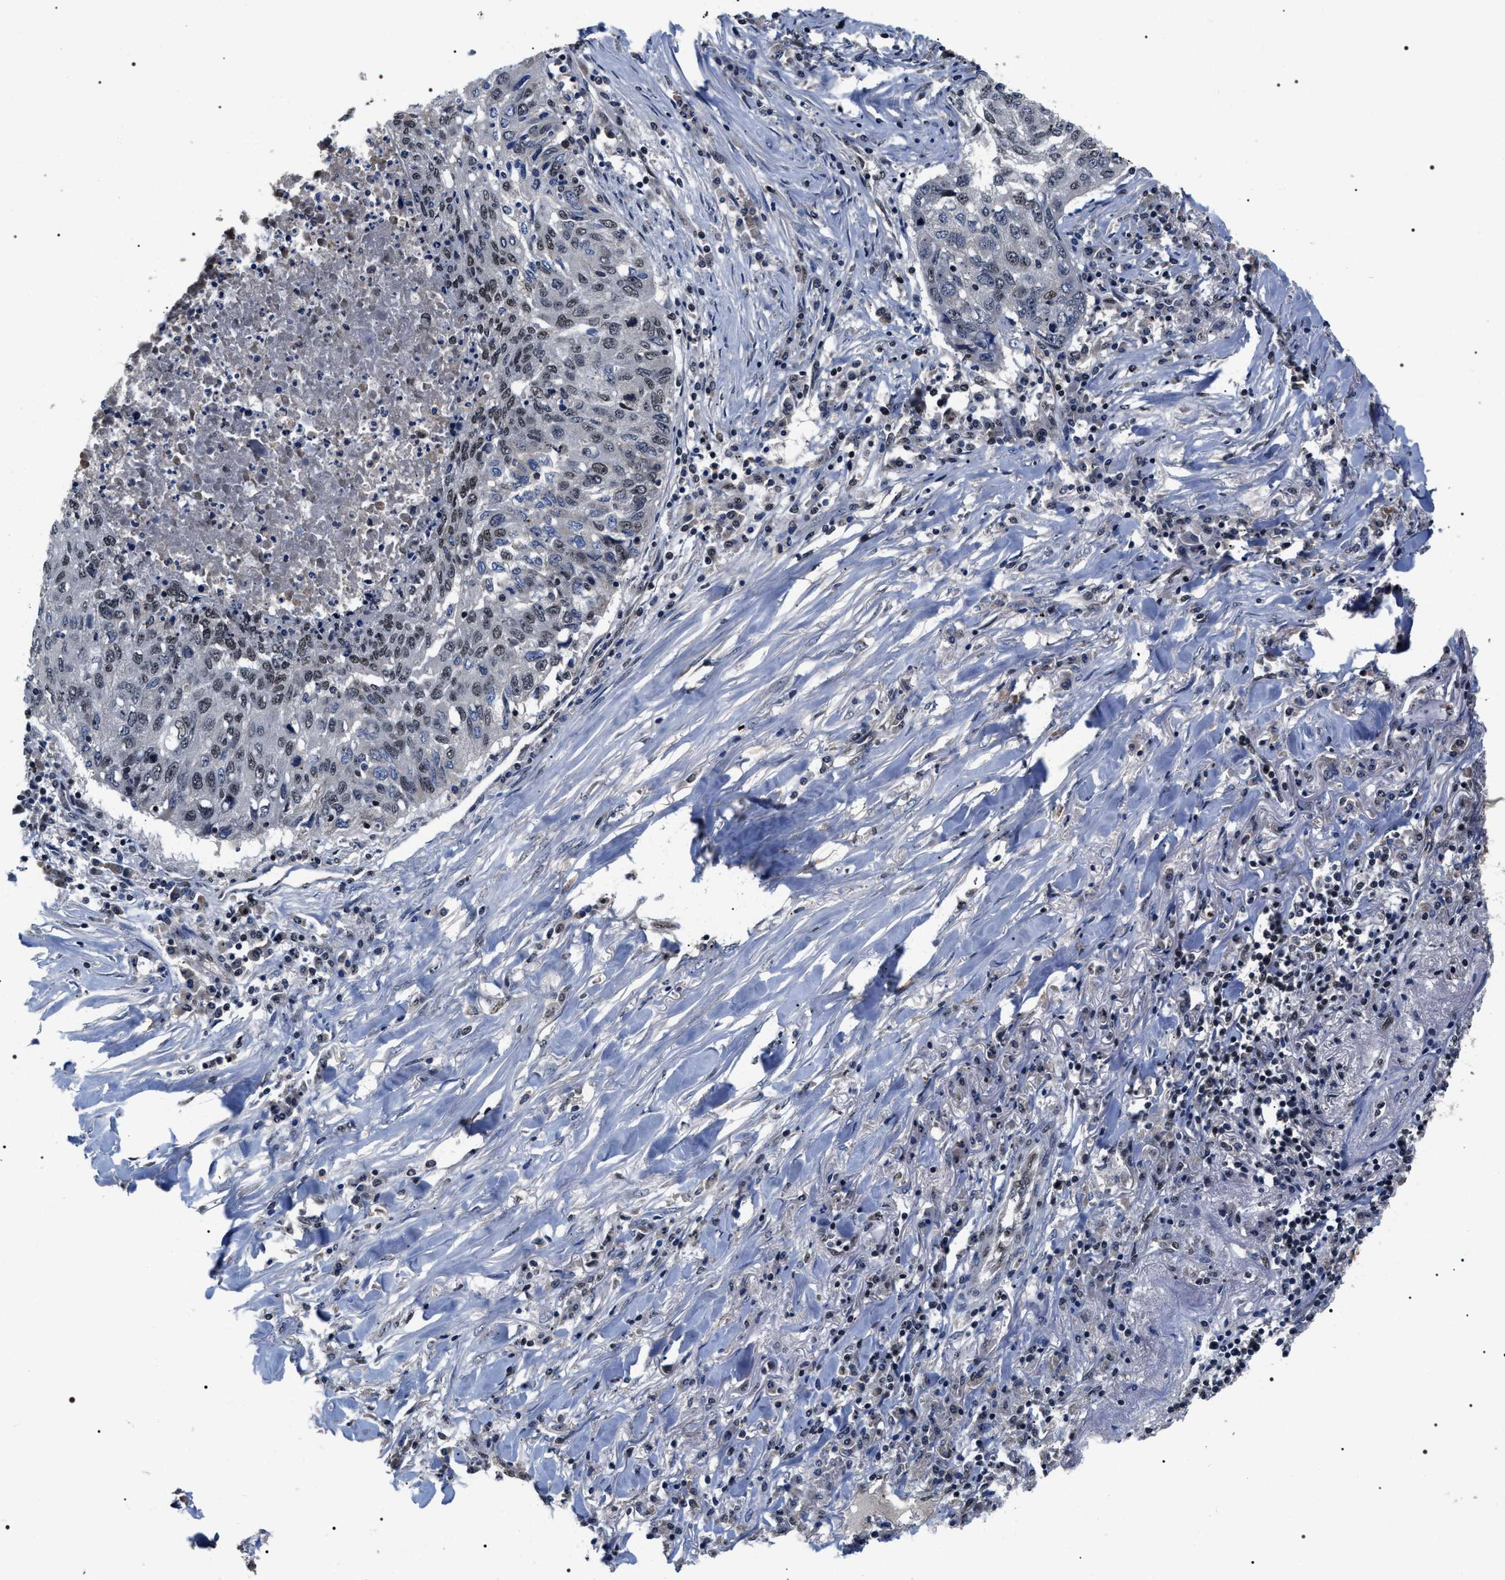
{"staining": {"intensity": "weak", "quantity": ">75%", "location": "nuclear"}, "tissue": "lung cancer", "cell_type": "Tumor cells", "image_type": "cancer", "snomed": [{"axis": "morphology", "description": "Squamous cell carcinoma, NOS"}, {"axis": "topography", "description": "Lung"}], "caption": "Immunohistochemistry (DAB (3,3'-diaminobenzidine)) staining of human lung squamous cell carcinoma displays weak nuclear protein staining in about >75% of tumor cells.", "gene": "RRP1B", "patient": {"sex": "female", "age": 63}}